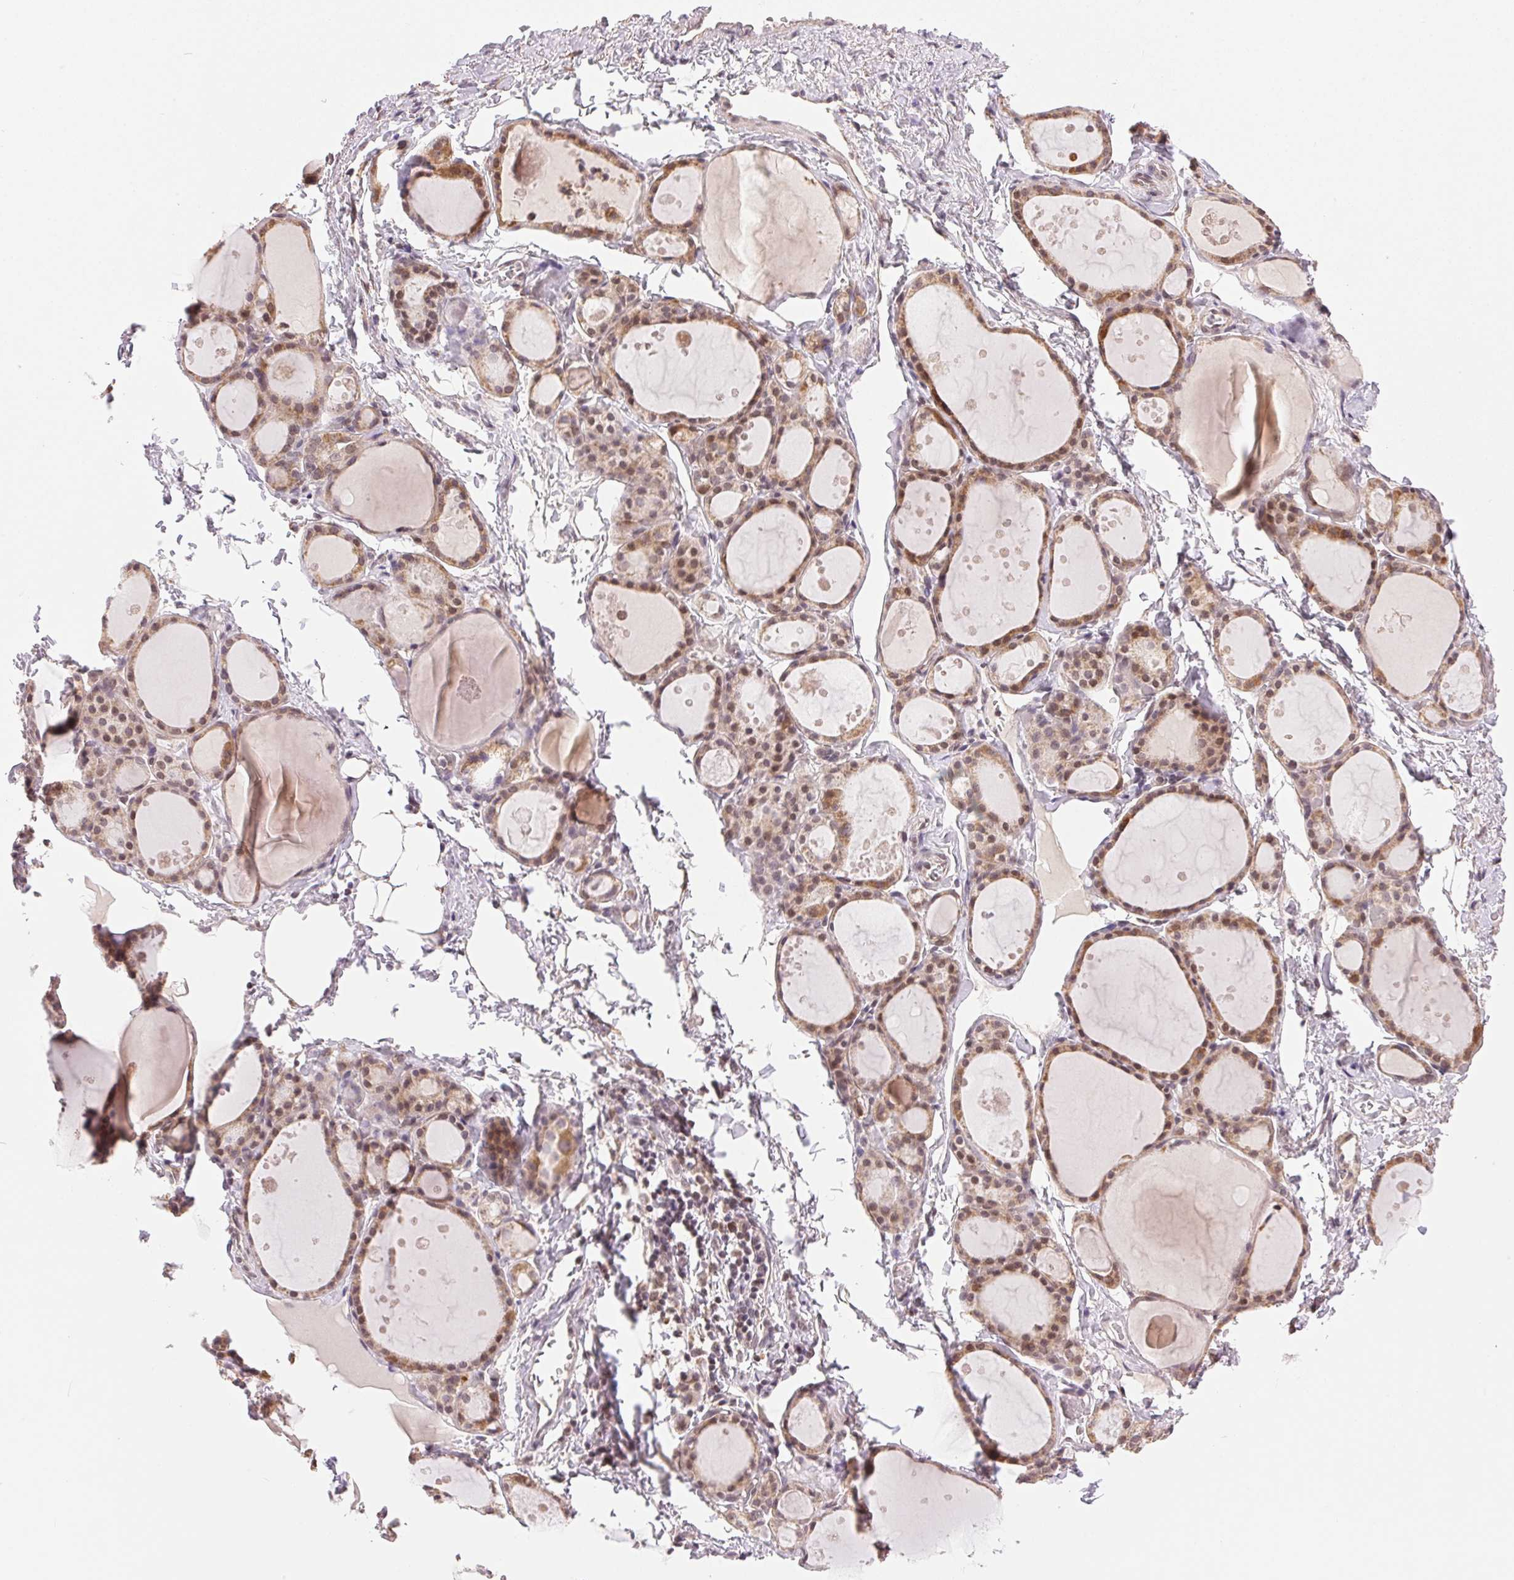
{"staining": {"intensity": "moderate", "quantity": ">75%", "location": "cytoplasmic/membranous"}, "tissue": "thyroid gland", "cell_type": "Glandular cells", "image_type": "normal", "snomed": [{"axis": "morphology", "description": "Normal tissue, NOS"}, {"axis": "topography", "description": "Thyroid gland"}], "caption": "Immunohistochemistry (IHC) (DAB) staining of benign thyroid gland shows moderate cytoplasmic/membranous protein expression in about >75% of glandular cells.", "gene": "PIWIL4", "patient": {"sex": "male", "age": 68}}